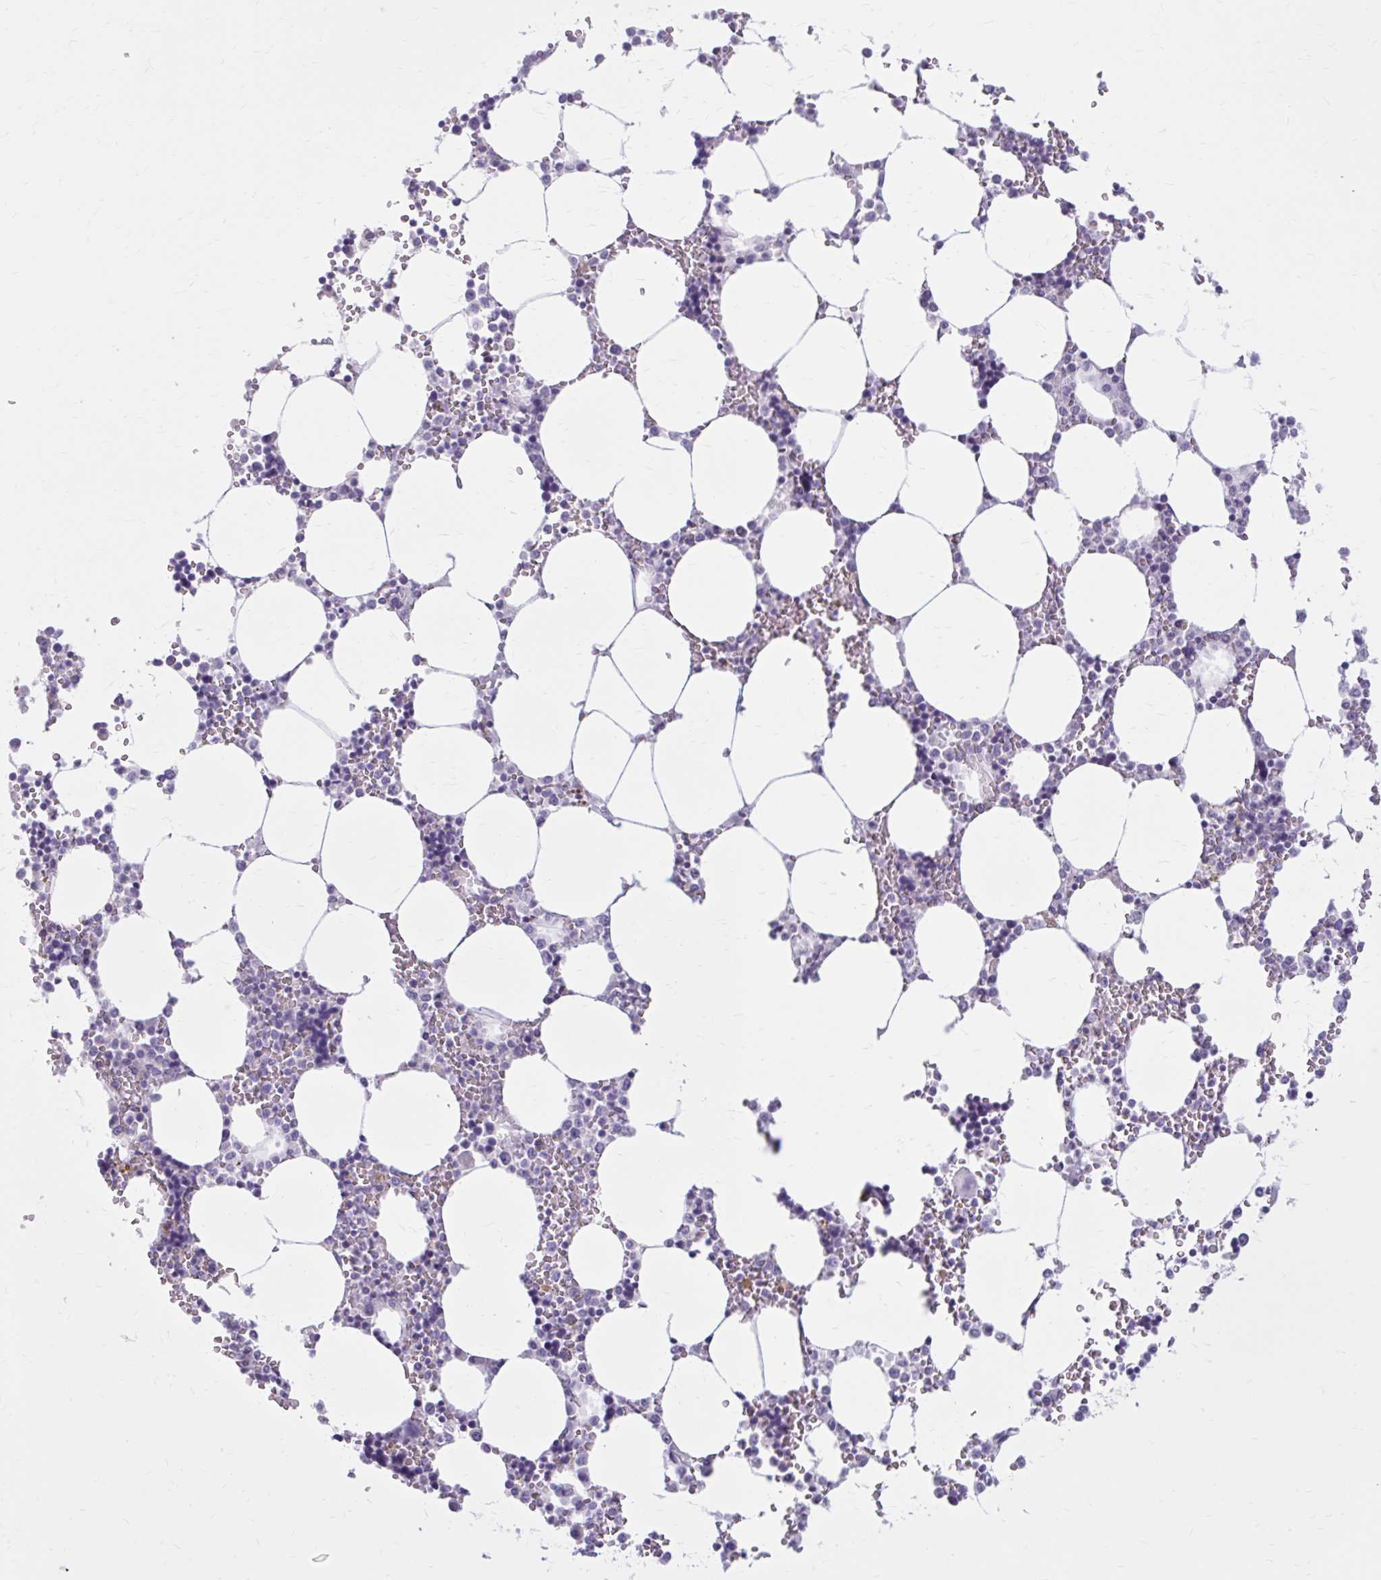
{"staining": {"intensity": "negative", "quantity": "none", "location": "none"}, "tissue": "bone marrow", "cell_type": "Hematopoietic cells", "image_type": "normal", "snomed": [{"axis": "morphology", "description": "Normal tissue, NOS"}, {"axis": "topography", "description": "Bone marrow"}], "caption": "Hematopoietic cells show no significant protein staining in unremarkable bone marrow. (DAB (3,3'-diaminobenzidine) IHC, high magnification).", "gene": "OR4B1", "patient": {"sex": "male", "age": 64}}